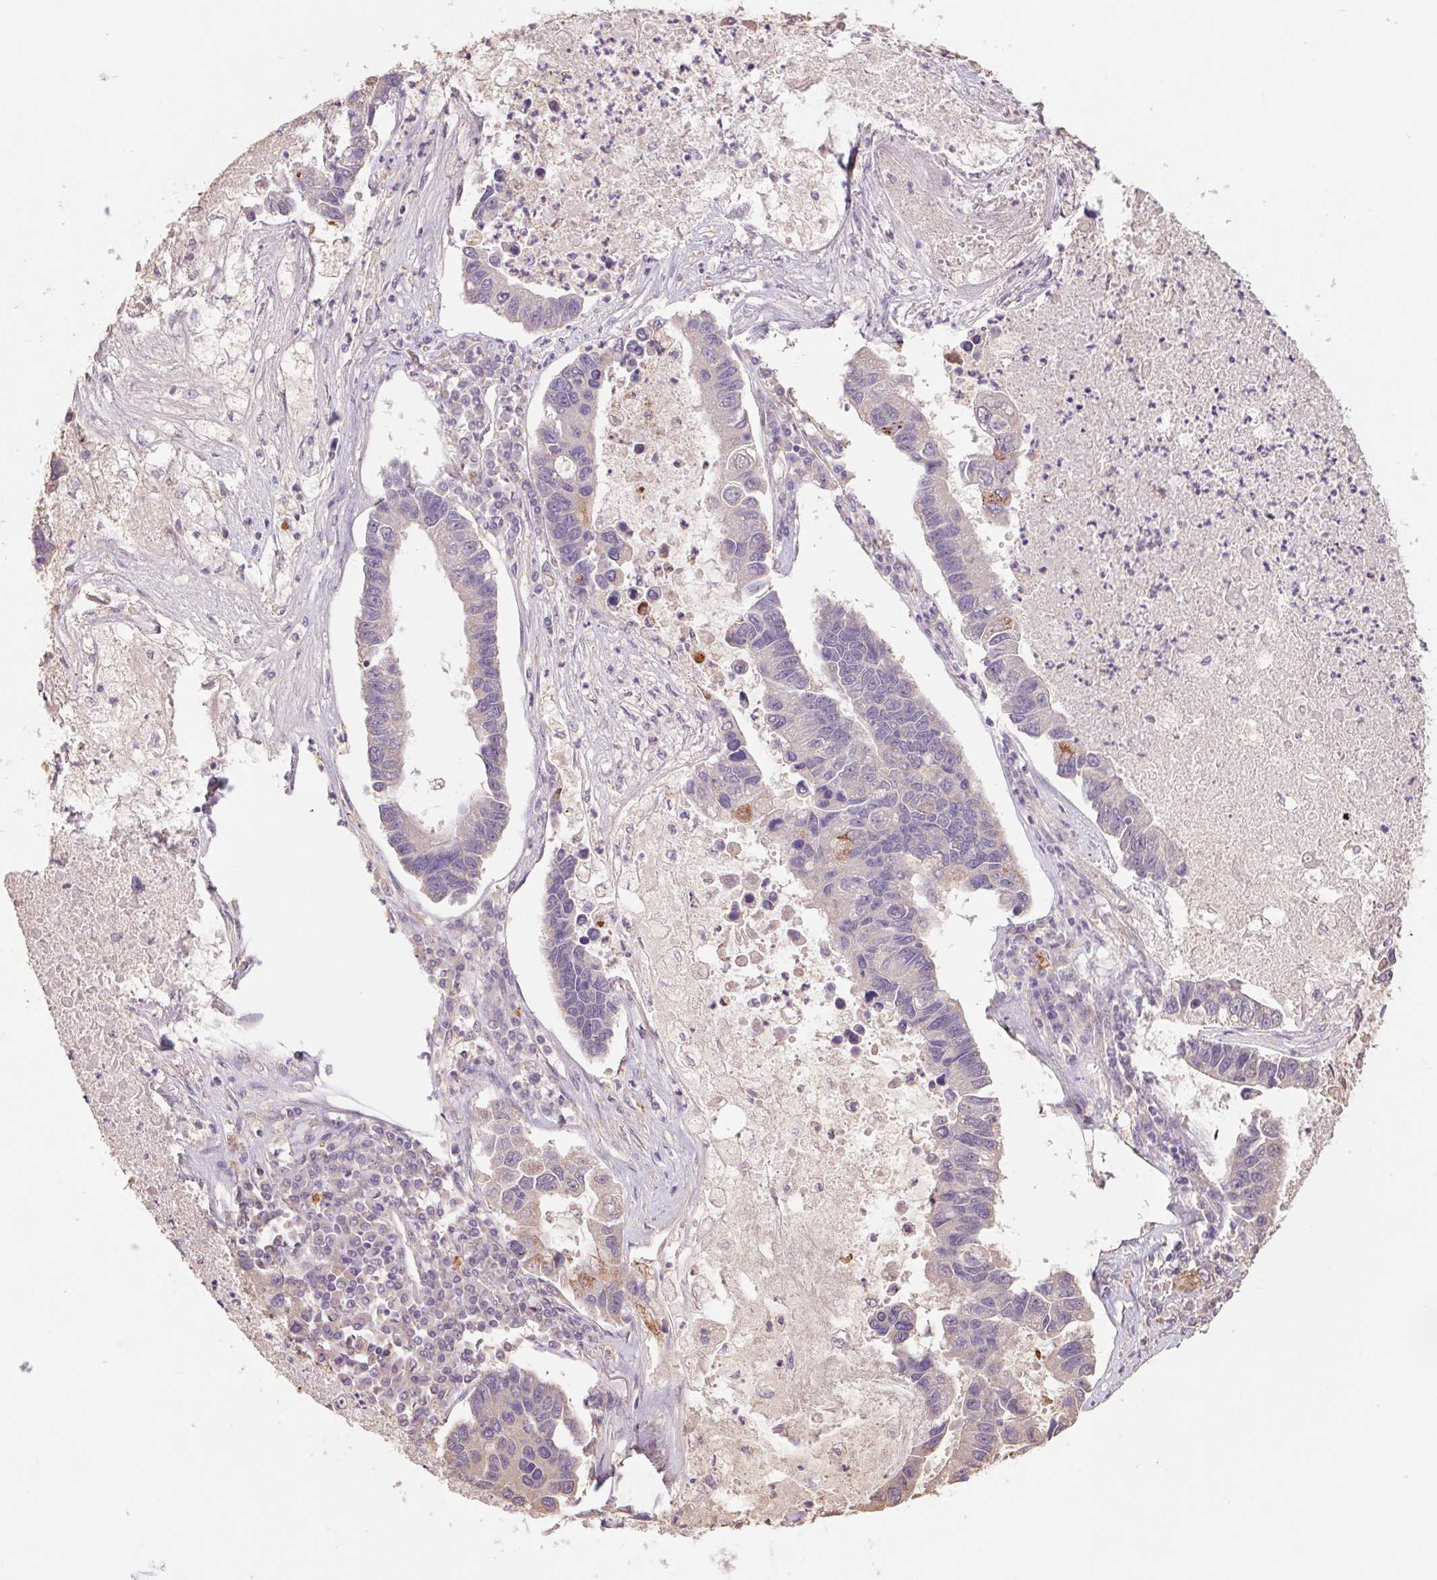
{"staining": {"intensity": "weak", "quantity": "<25%", "location": "cytoplasmic/membranous"}, "tissue": "lung cancer", "cell_type": "Tumor cells", "image_type": "cancer", "snomed": [{"axis": "morphology", "description": "Adenocarcinoma, NOS"}, {"axis": "topography", "description": "Bronchus"}, {"axis": "topography", "description": "Lung"}], "caption": "IHC image of neoplastic tissue: lung cancer (adenocarcinoma) stained with DAB reveals no significant protein expression in tumor cells. (Immunohistochemistry, brightfield microscopy, high magnification).", "gene": "GRM2", "patient": {"sex": "female", "age": 51}}